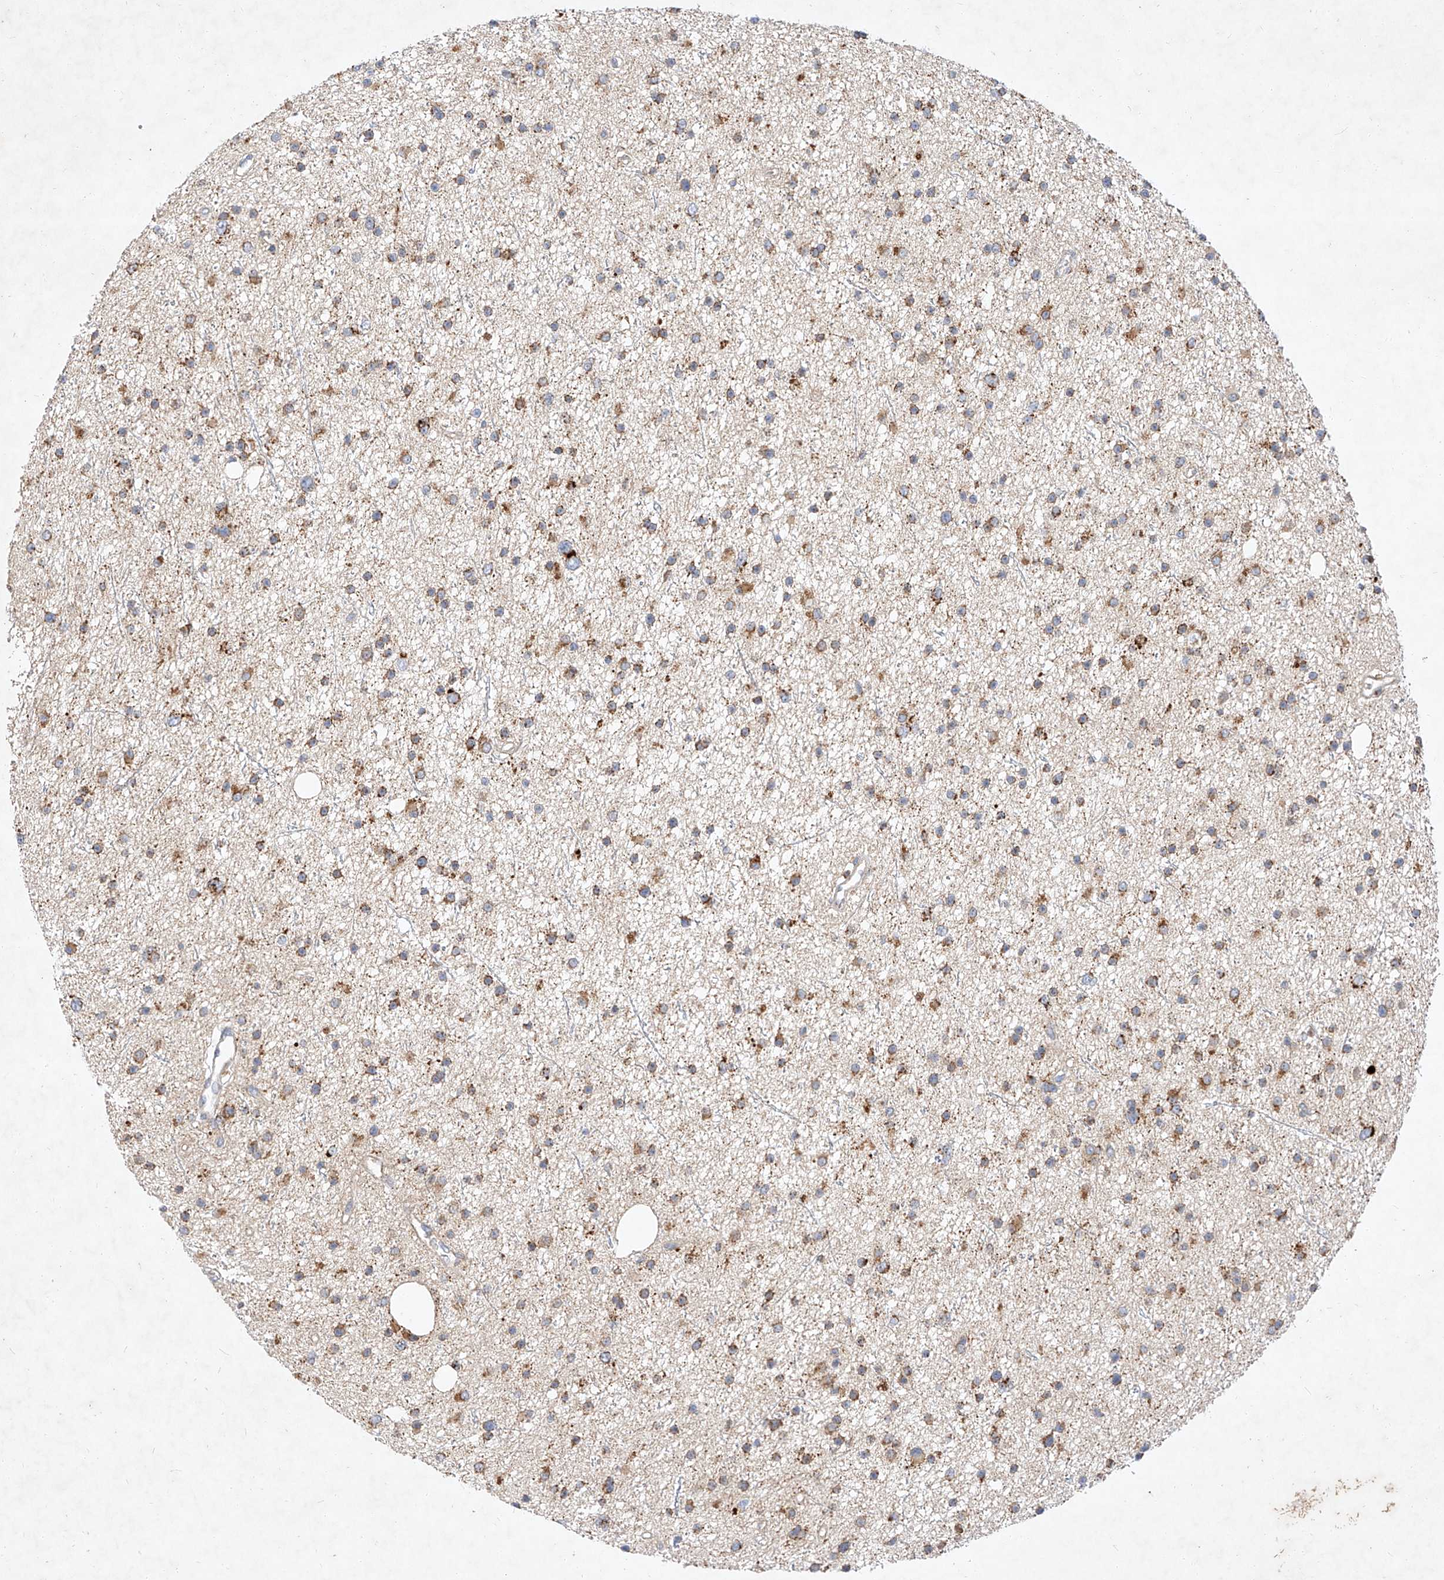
{"staining": {"intensity": "moderate", "quantity": ">75%", "location": "cytoplasmic/membranous"}, "tissue": "glioma", "cell_type": "Tumor cells", "image_type": "cancer", "snomed": [{"axis": "morphology", "description": "Glioma, malignant, Low grade"}, {"axis": "topography", "description": "Cerebral cortex"}], "caption": "DAB immunohistochemical staining of human malignant glioma (low-grade) displays moderate cytoplasmic/membranous protein staining in about >75% of tumor cells. The protein of interest is stained brown, and the nuclei are stained in blue (DAB IHC with brightfield microscopy, high magnification).", "gene": "OSGEPL1", "patient": {"sex": "female", "age": 39}}